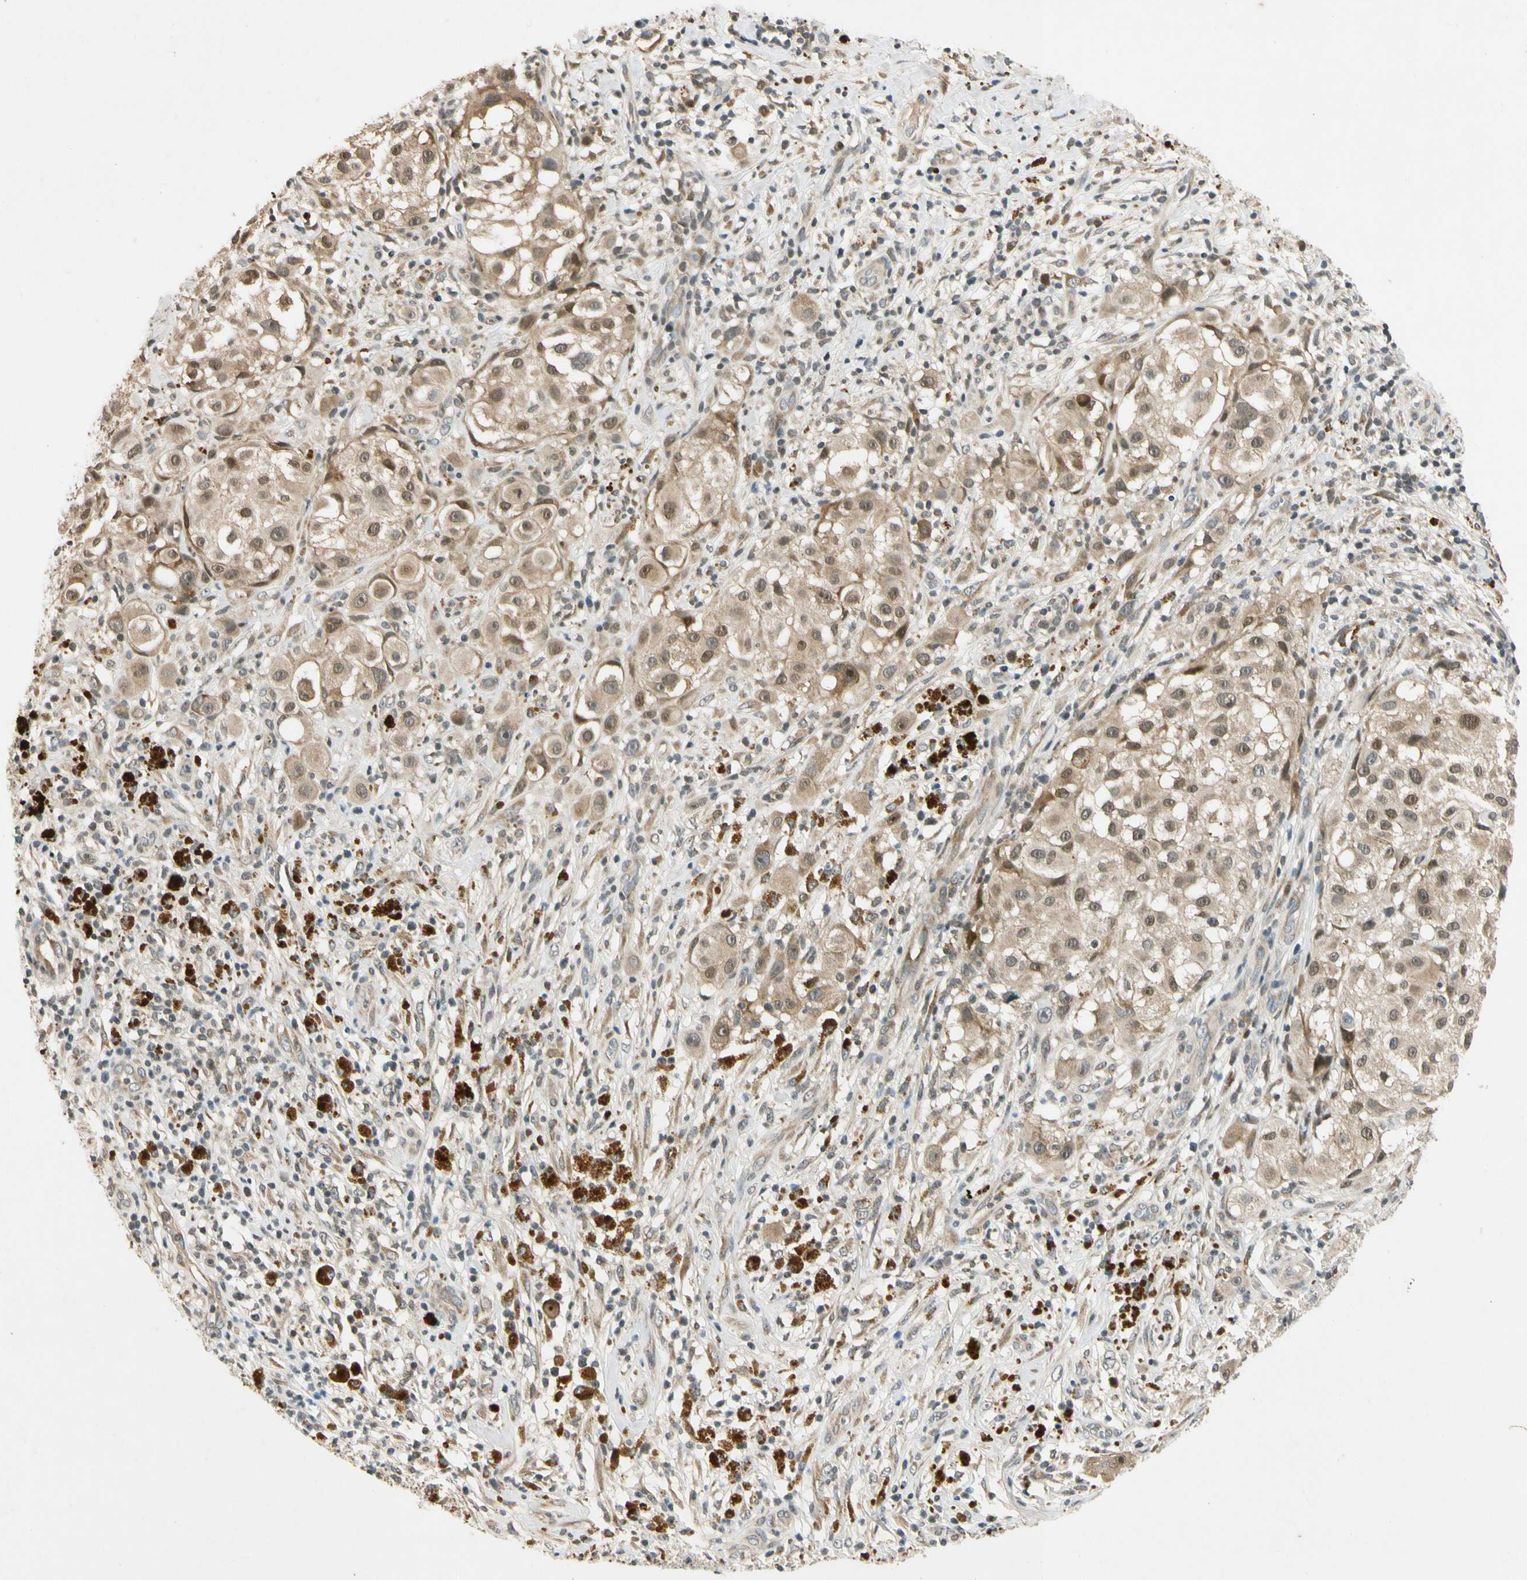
{"staining": {"intensity": "moderate", "quantity": ">75%", "location": "cytoplasmic/membranous"}, "tissue": "melanoma", "cell_type": "Tumor cells", "image_type": "cancer", "snomed": [{"axis": "morphology", "description": "Necrosis, NOS"}, {"axis": "morphology", "description": "Malignant melanoma, NOS"}, {"axis": "topography", "description": "Skin"}], "caption": "Moderate cytoplasmic/membranous positivity for a protein is seen in about >75% of tumor cells of melanoma using IHC.", "gene": "RPS6KB2", "patient": {"sex": "female", "age": 87}}